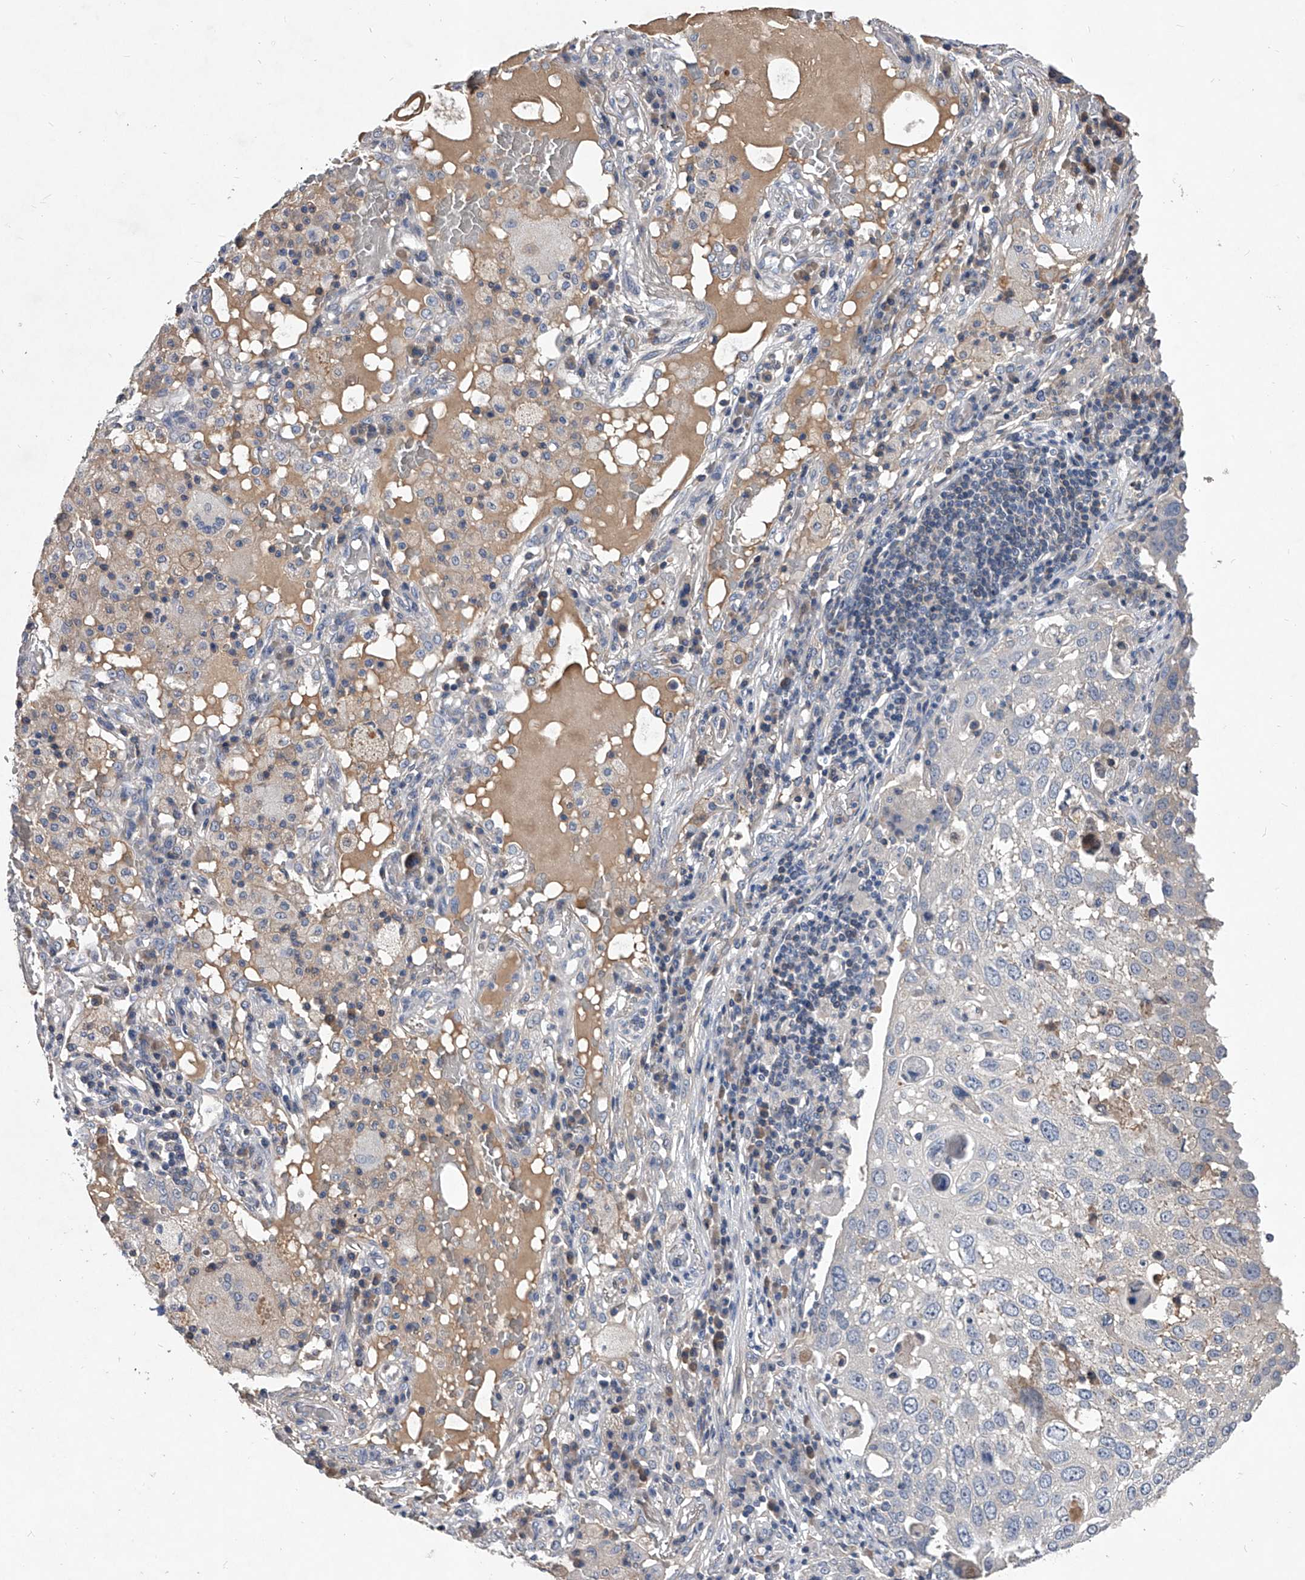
{"staining": {"intensity": "negative", "quantity": "none", "location": "none"}, "tissue": "lung cancer", "cell_type": "Tumor cells", "image_type": "cancer", "snomed": [{"axis": "morphology", "description": "Squamous cell carcinoma, NOS"}, {"axis": "topography", "description": "Lung"}], "caption": "Lung squamous cell carcinoma stained for a protein using immunohistochemistry (IHC) displays no staining tumor cells.", "gene": "C5", "patient": {"sex": "male", "age": 65}}